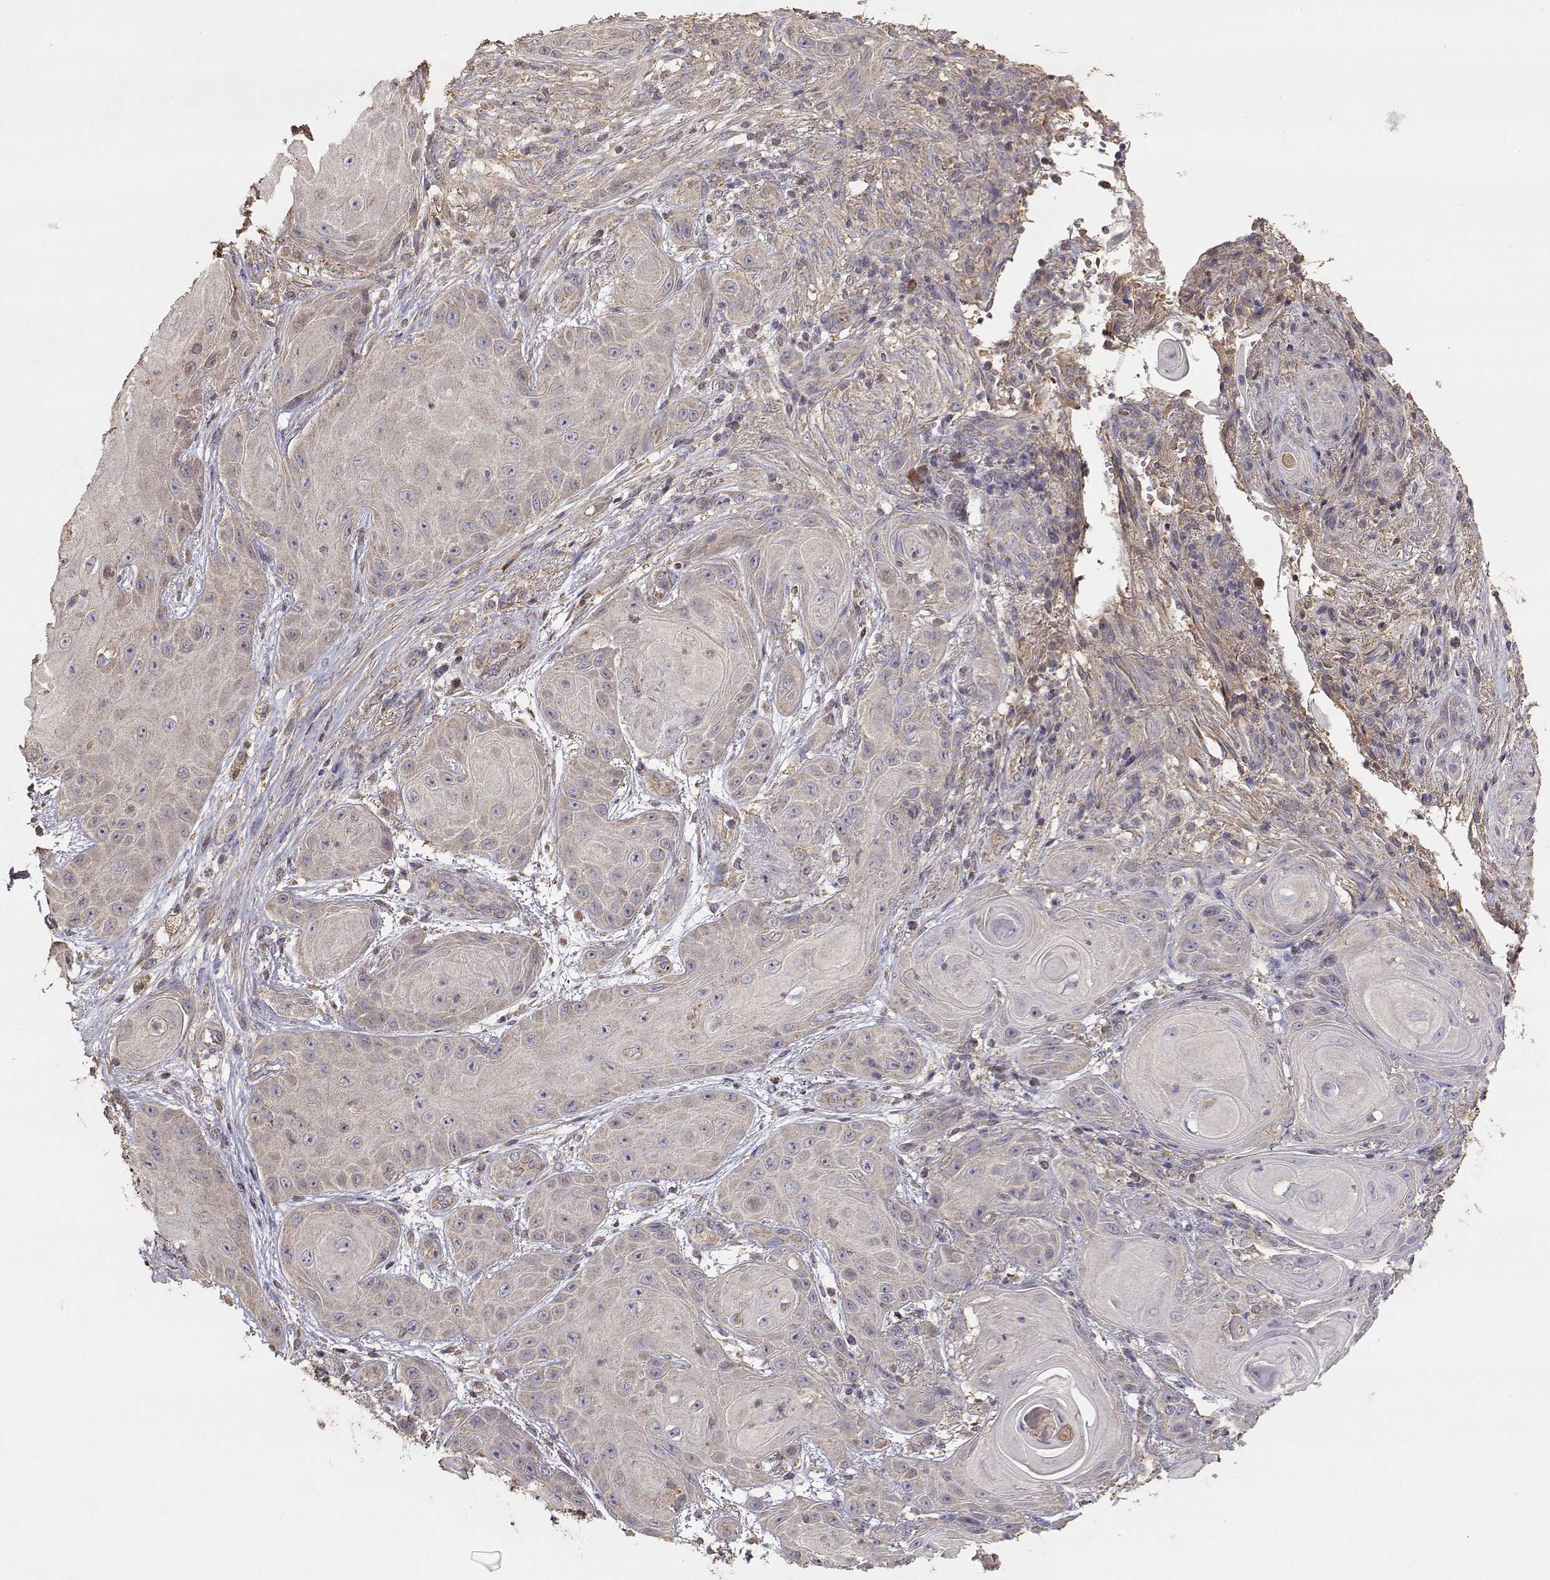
{"staining": {"intensity": "weak", "quantity": "<25%", "location": "cytoplasmic/membranous"}, "tissue": "skin cancer", "cell_type": "Tumor cells", "image_type": "cancer", "snomed": [{"axis": "morphology", "description": "Squamous cell carcinoma, NOS"}, {"axis": "topography", "description": "Skin"}], "caption": "An immunohistochemistry (IHC) micrograph of skin cancer (squamous cell carcinoma) is shown. There is no staining in tumor cells of skin cancer (squamous cell carcinoma).", "gene": "TARS3", "patient": {"sex": "male", "age": 62}}